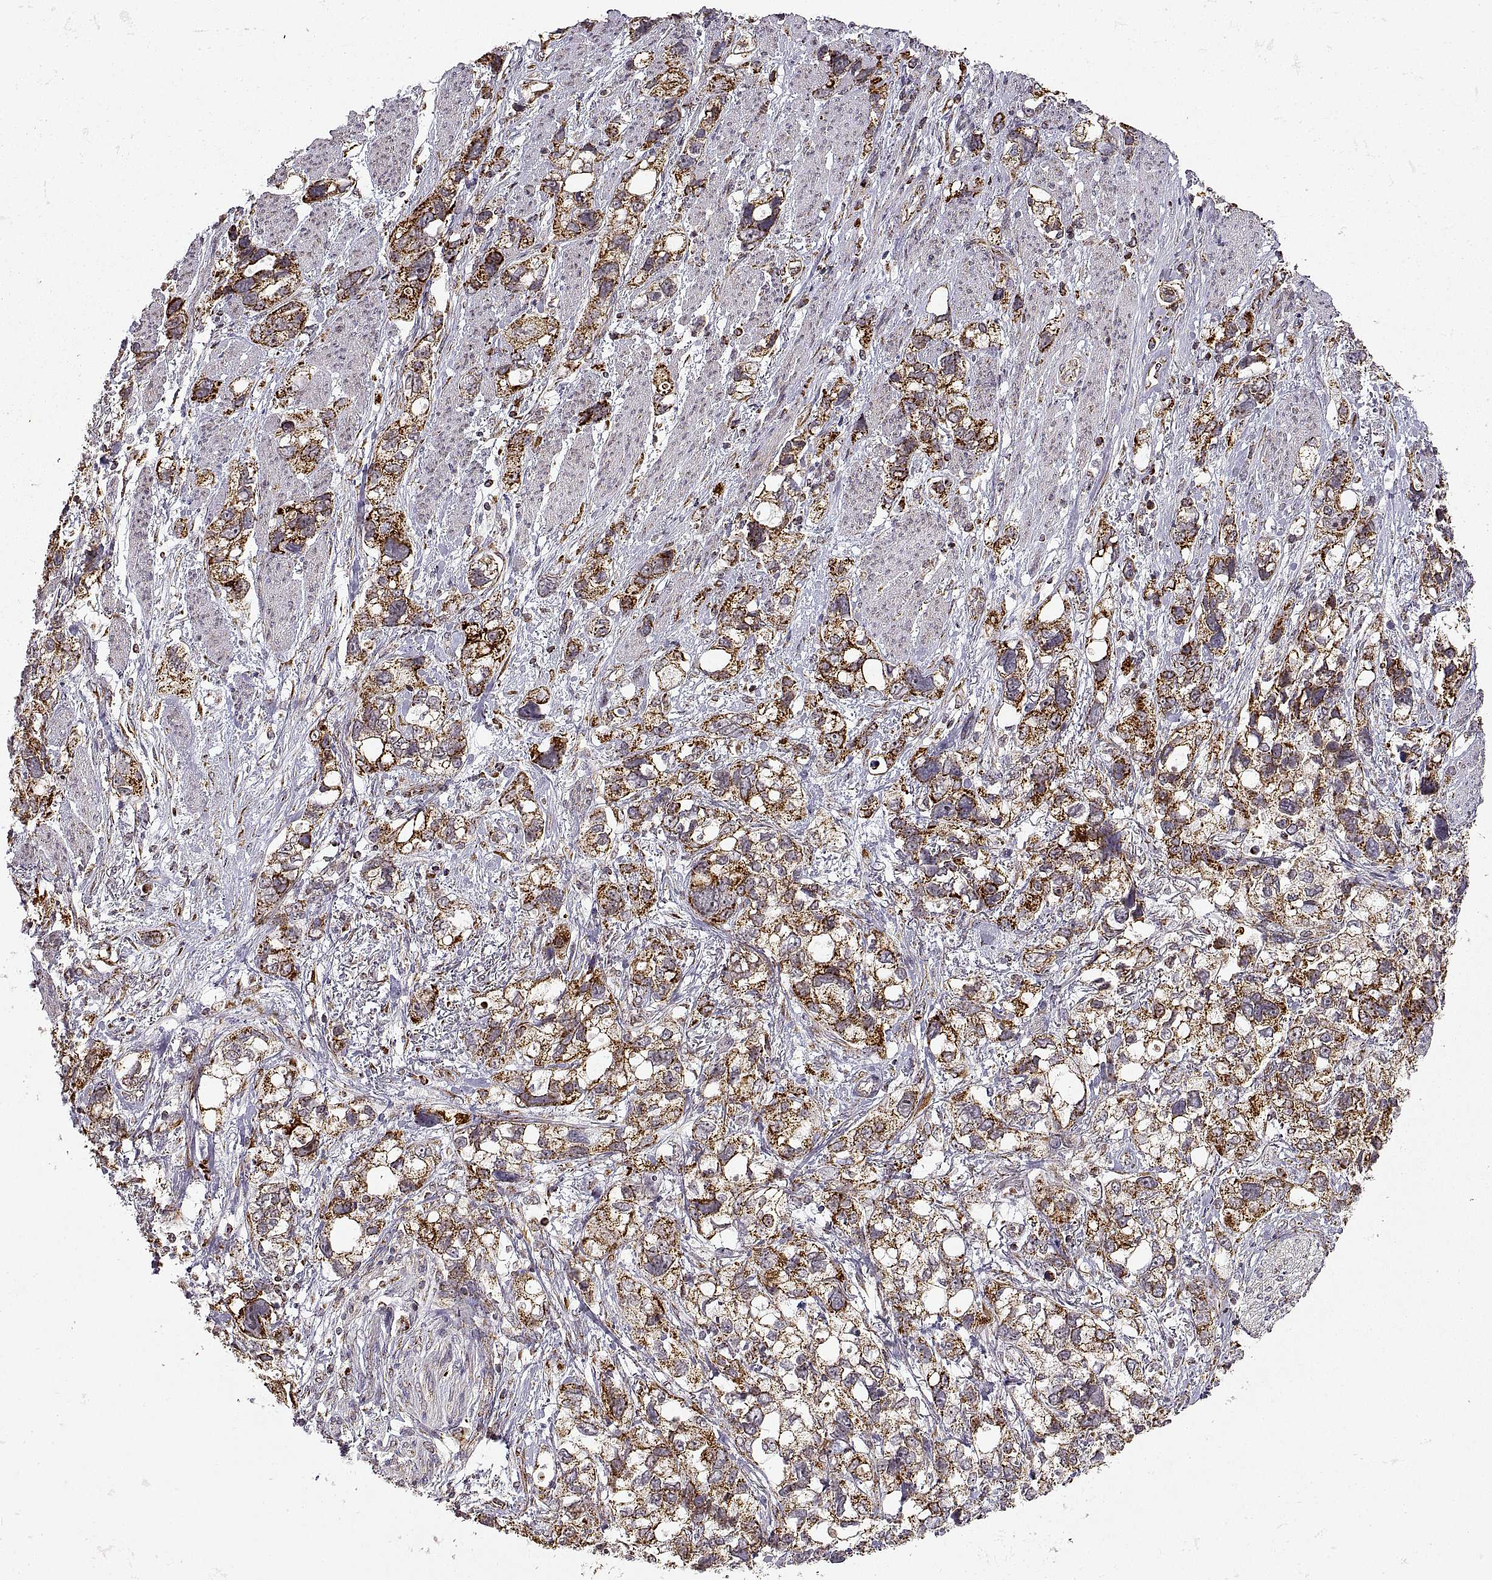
{"staining": {"intensity": "strong", "quantity": "25%-75%", "location": "cytoplasmic/membranous"}, "tissue": "stomach cancer", "cell_type": "Tumor cells", "image_type": "cancer", "snomed": [{"axis": "morphology", "description": "Adenocarcinoma, NOS"}, {"axis": "topography", "description": "Stomach, upper"}], "caption": "Tumor cells reveal high levels of strong cytoplasmic/membranous expression in about 25%-75% of cells in stomach cancer.", "gene": "MANBAL", "patient": {"sex": "female", "age": 81}}